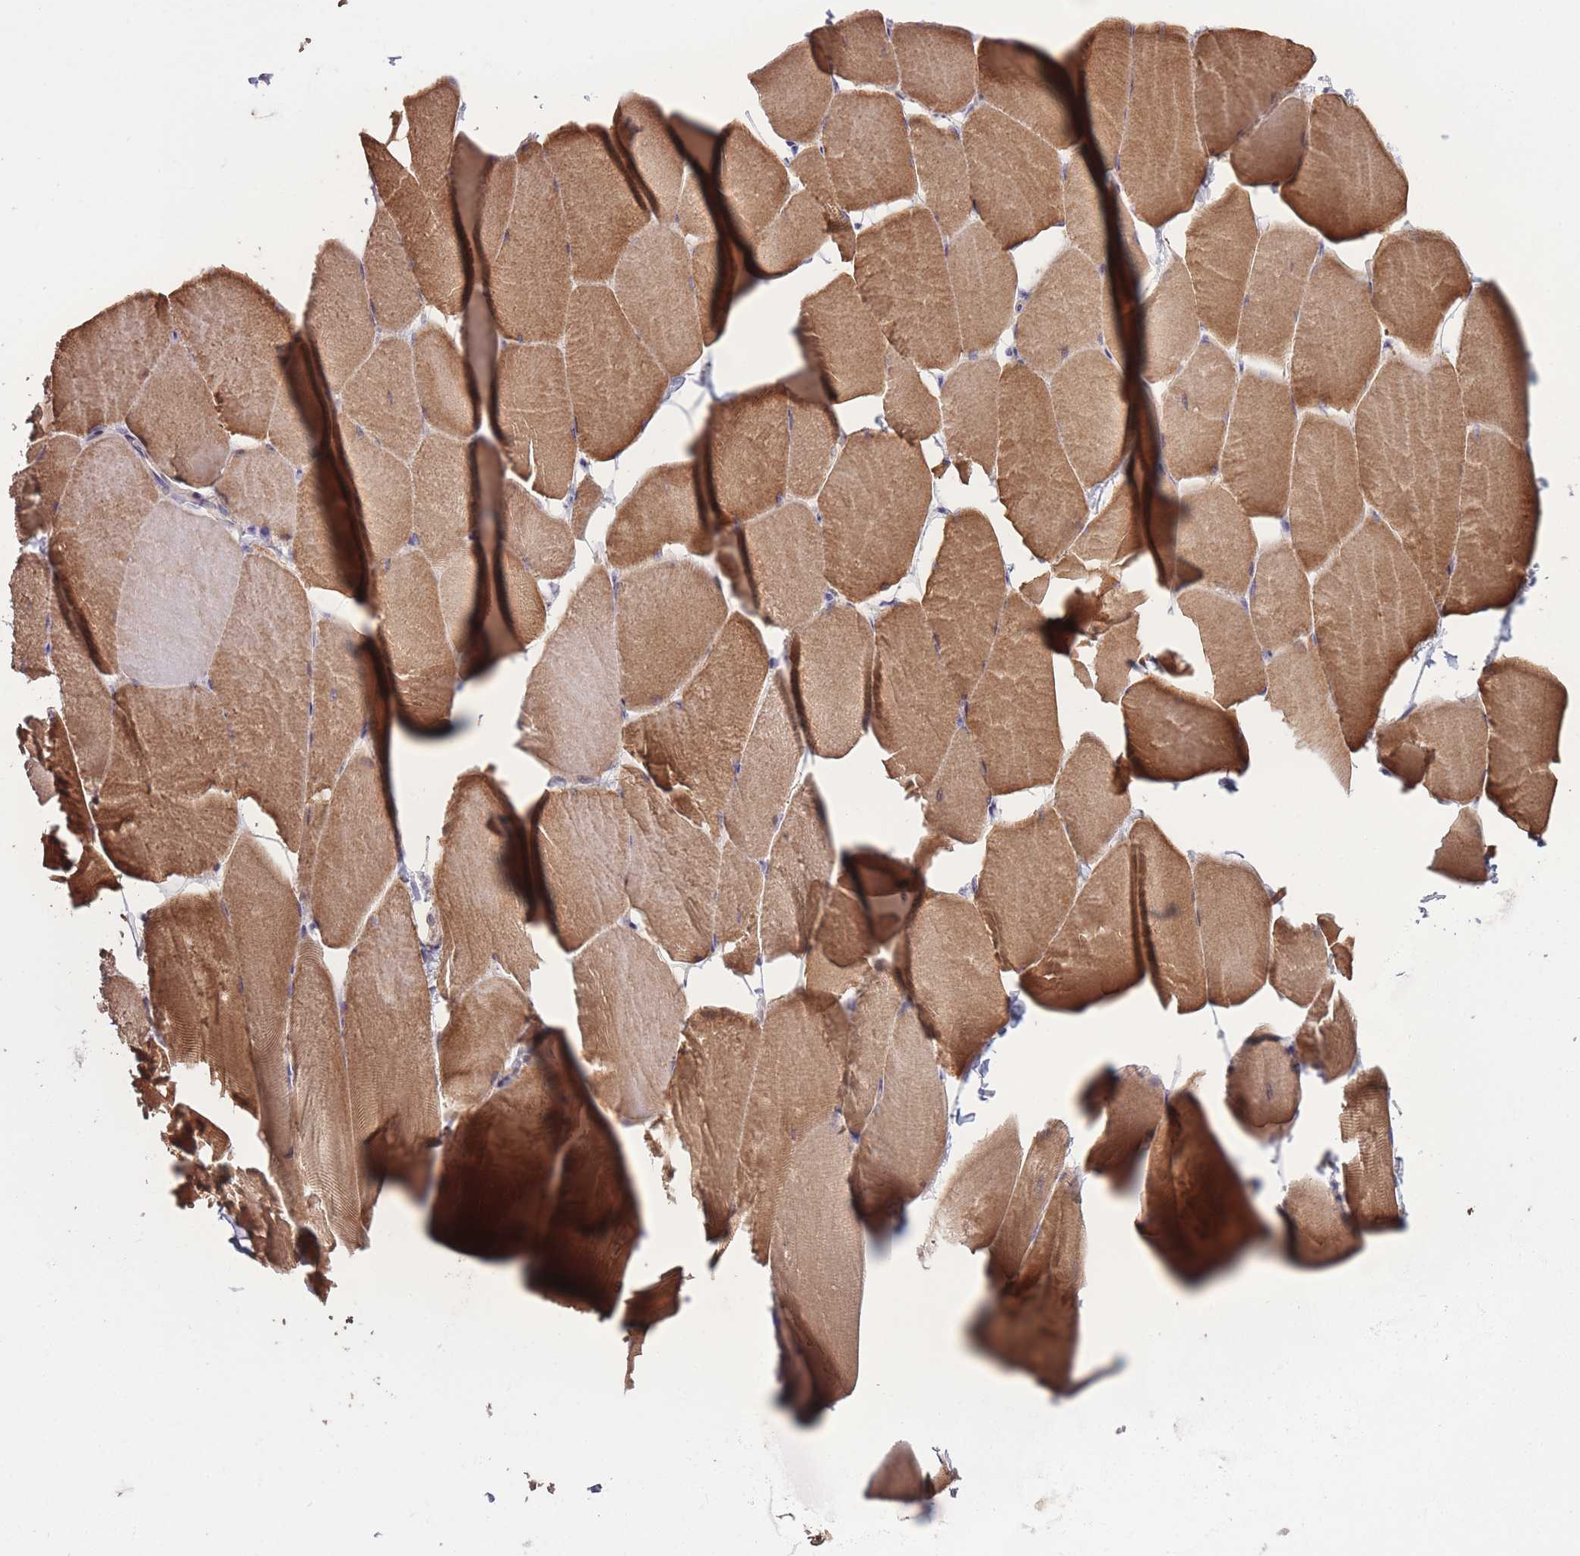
{"staining": {"intensity": "strong", "quantity": ">75%", "location": "cytoplasmic/membranous"}, "tissue": "skeletal muscle", "cell_type": "Myocytes", "image_type": "normal", "snomed": [{"axis": "morphology", "description": "Normal tissue, NOS"}, {"axis": "topography", "description": "Skeletal muscle"}], "caption": "Immunohistochemical staining of normal human skeletal muscle demonstrates strong cytoplasmic/membranous protein expression in approximately >75% of myocytes.", "gene": "RSPH10B2", "patient": {"sex": "male", "age": 25}}